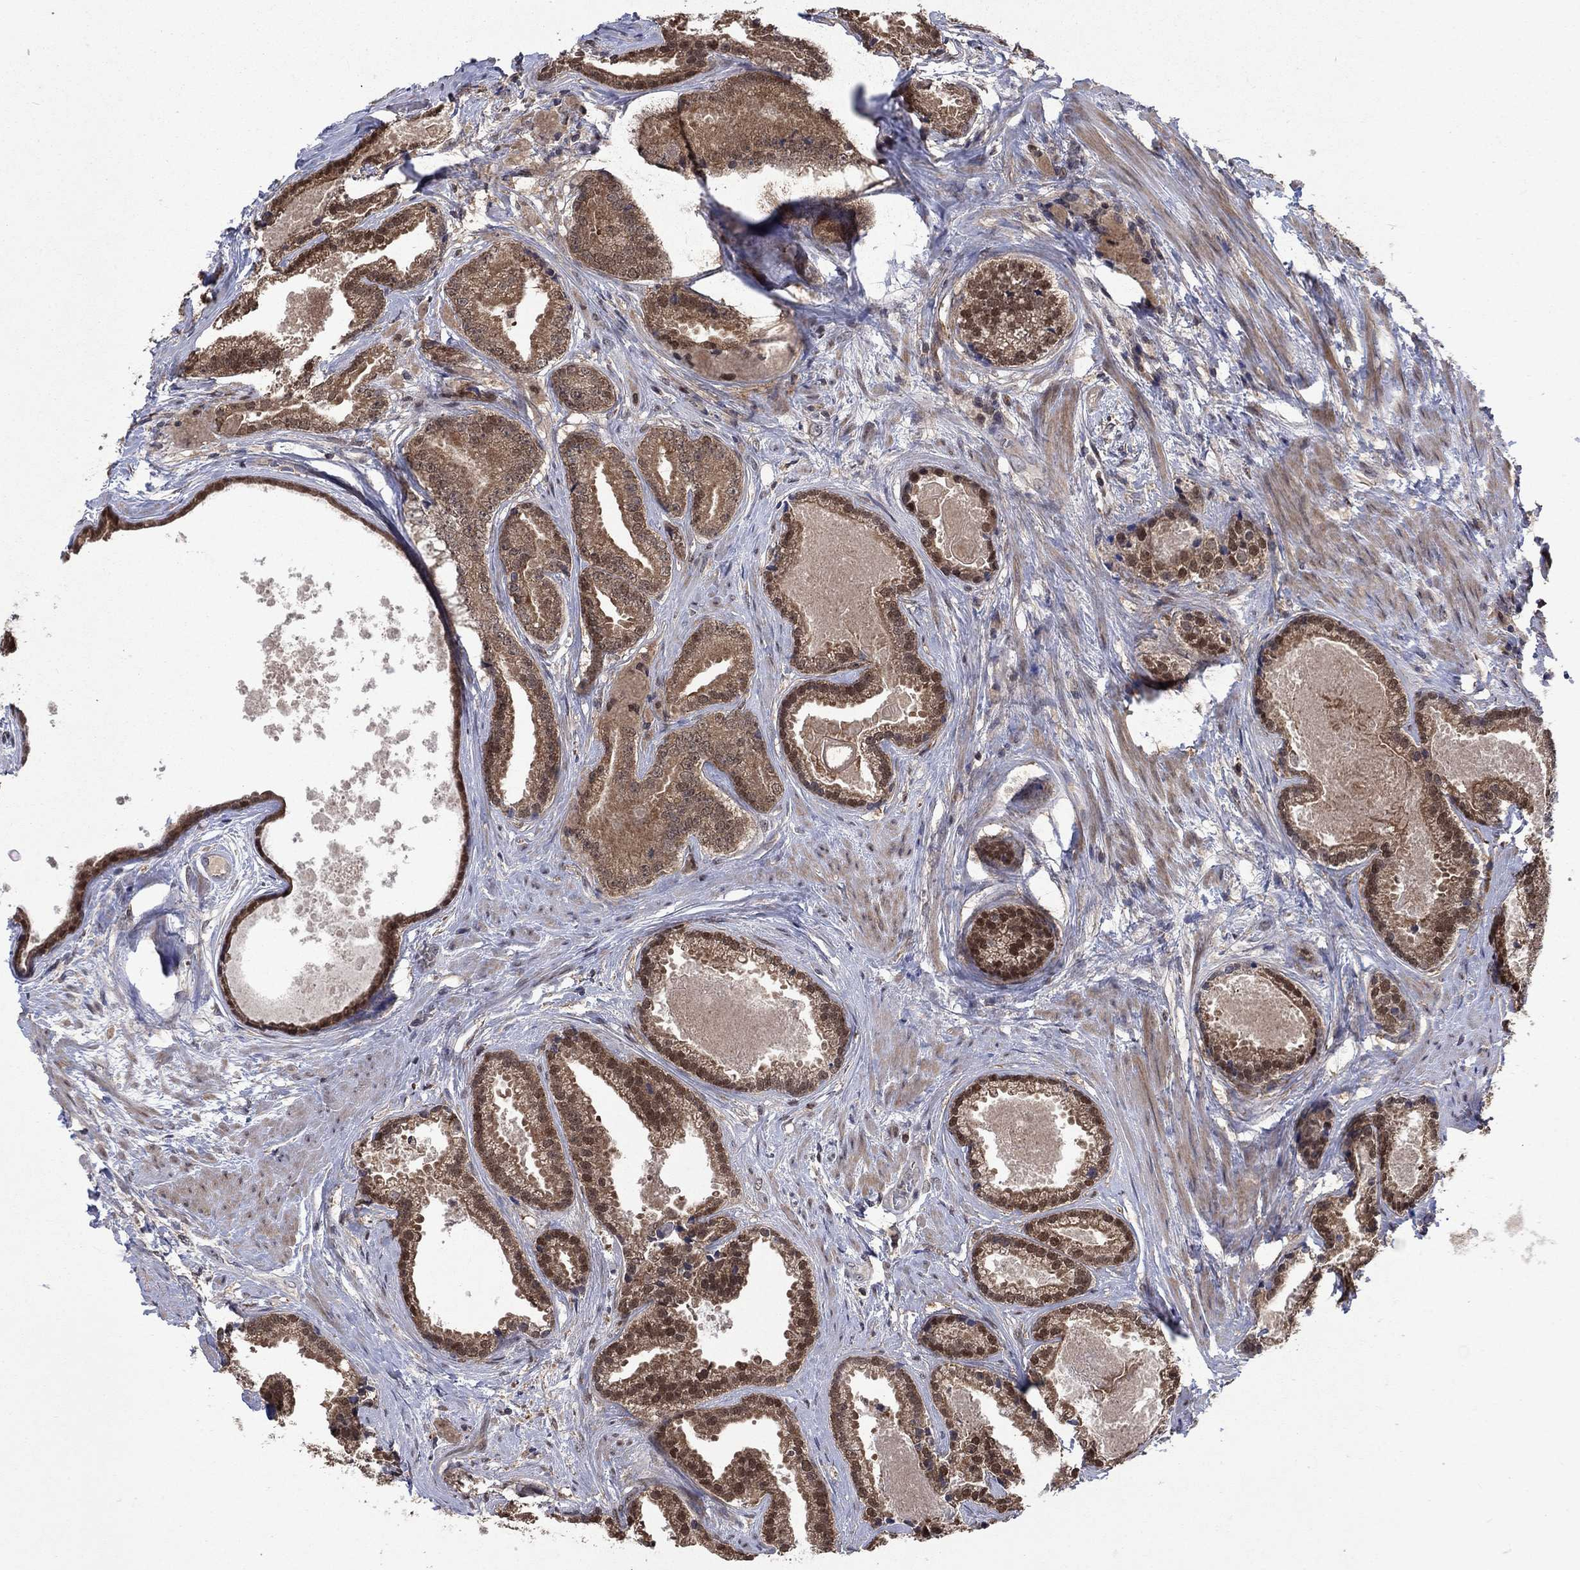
{"staining": {"intensity": "strong", "quantity": ">75%", "location": "cytoplasmic/membranous,nuclear"}, "tissue": "prostate cancer", "cell_type": "Tumor cells", "image_type": "cancer", "snomed": [{"axis": "morphology", "description": "Adenocarcinoma, NOS"}, {"axis": "morphology", "description": "Adenocarcinoma, High grade"}, {"axis": "topography", "description": "Prostate"}], "caption": "Prostate high-grade adenocarcinoma was stained to show a protein in brown. There is high levels of strong cytoplasmic/membranous and nuclear expression in about >75% of tumor cells.", "gene": "IAH1", "patient": {"sex": "male", "age": 64}}